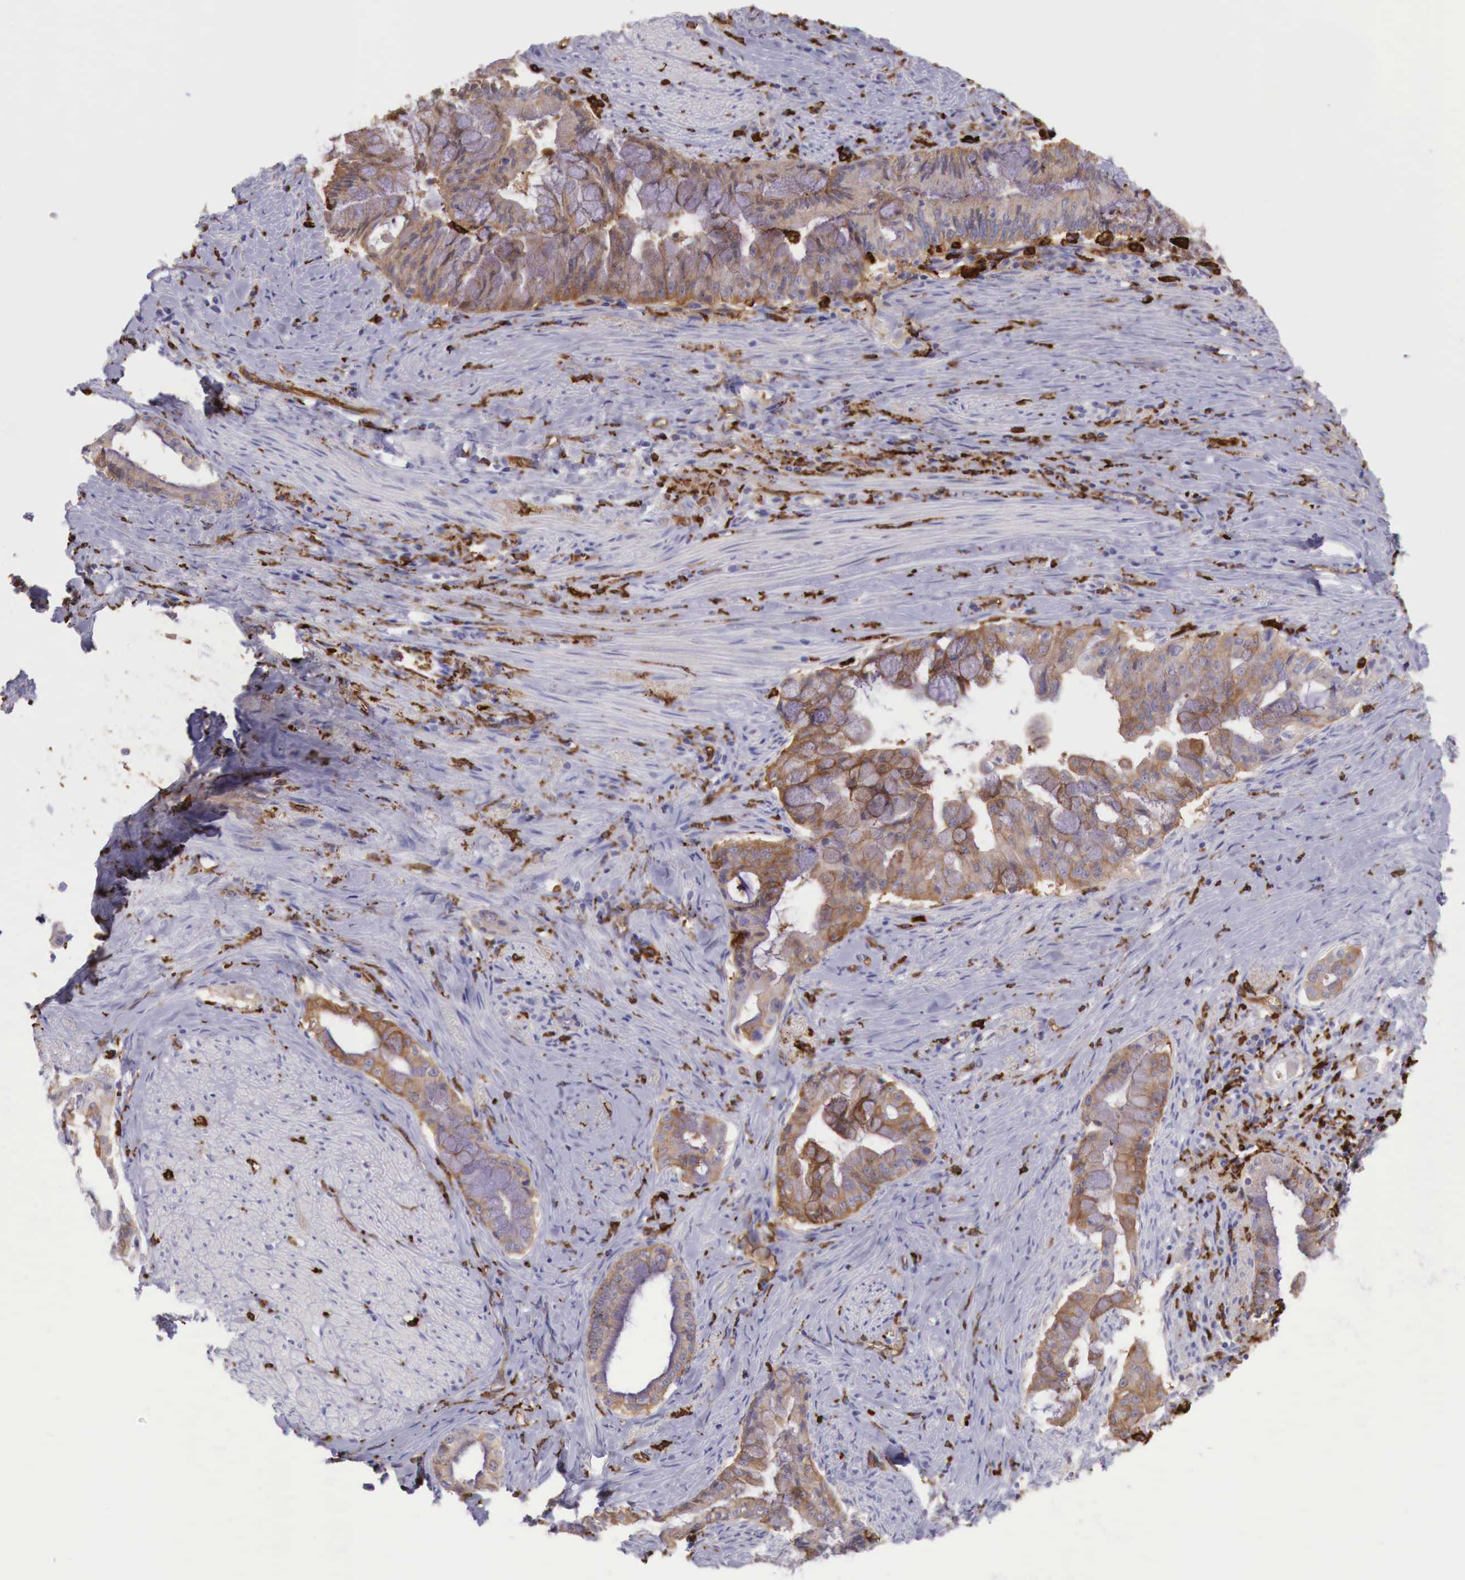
{"staining": {"intensity": "moderate", "quantity": "25%-75%", "location": "cytoplasmic/membranous"}, "tissue": "pancreatic cancer", "cell_type": "Tumor cells", "image_type": "cancer", "snomed": [{"axis": "morphology", "description": "Adenocarcinoma, NOS"}, {"axis": "topography", "description": "Pancreas"}], "caption": "This micrograph demonstrates pancreatic cancer stained with immunohistochemistry to label a protein in brown. The cytoplasmic/membranous of tumor cells show moderate positivity for the protein. Nuclei are counter-stained blue.", "gene": "MSR1", "patient": {"sex": "male", "age": 59}}